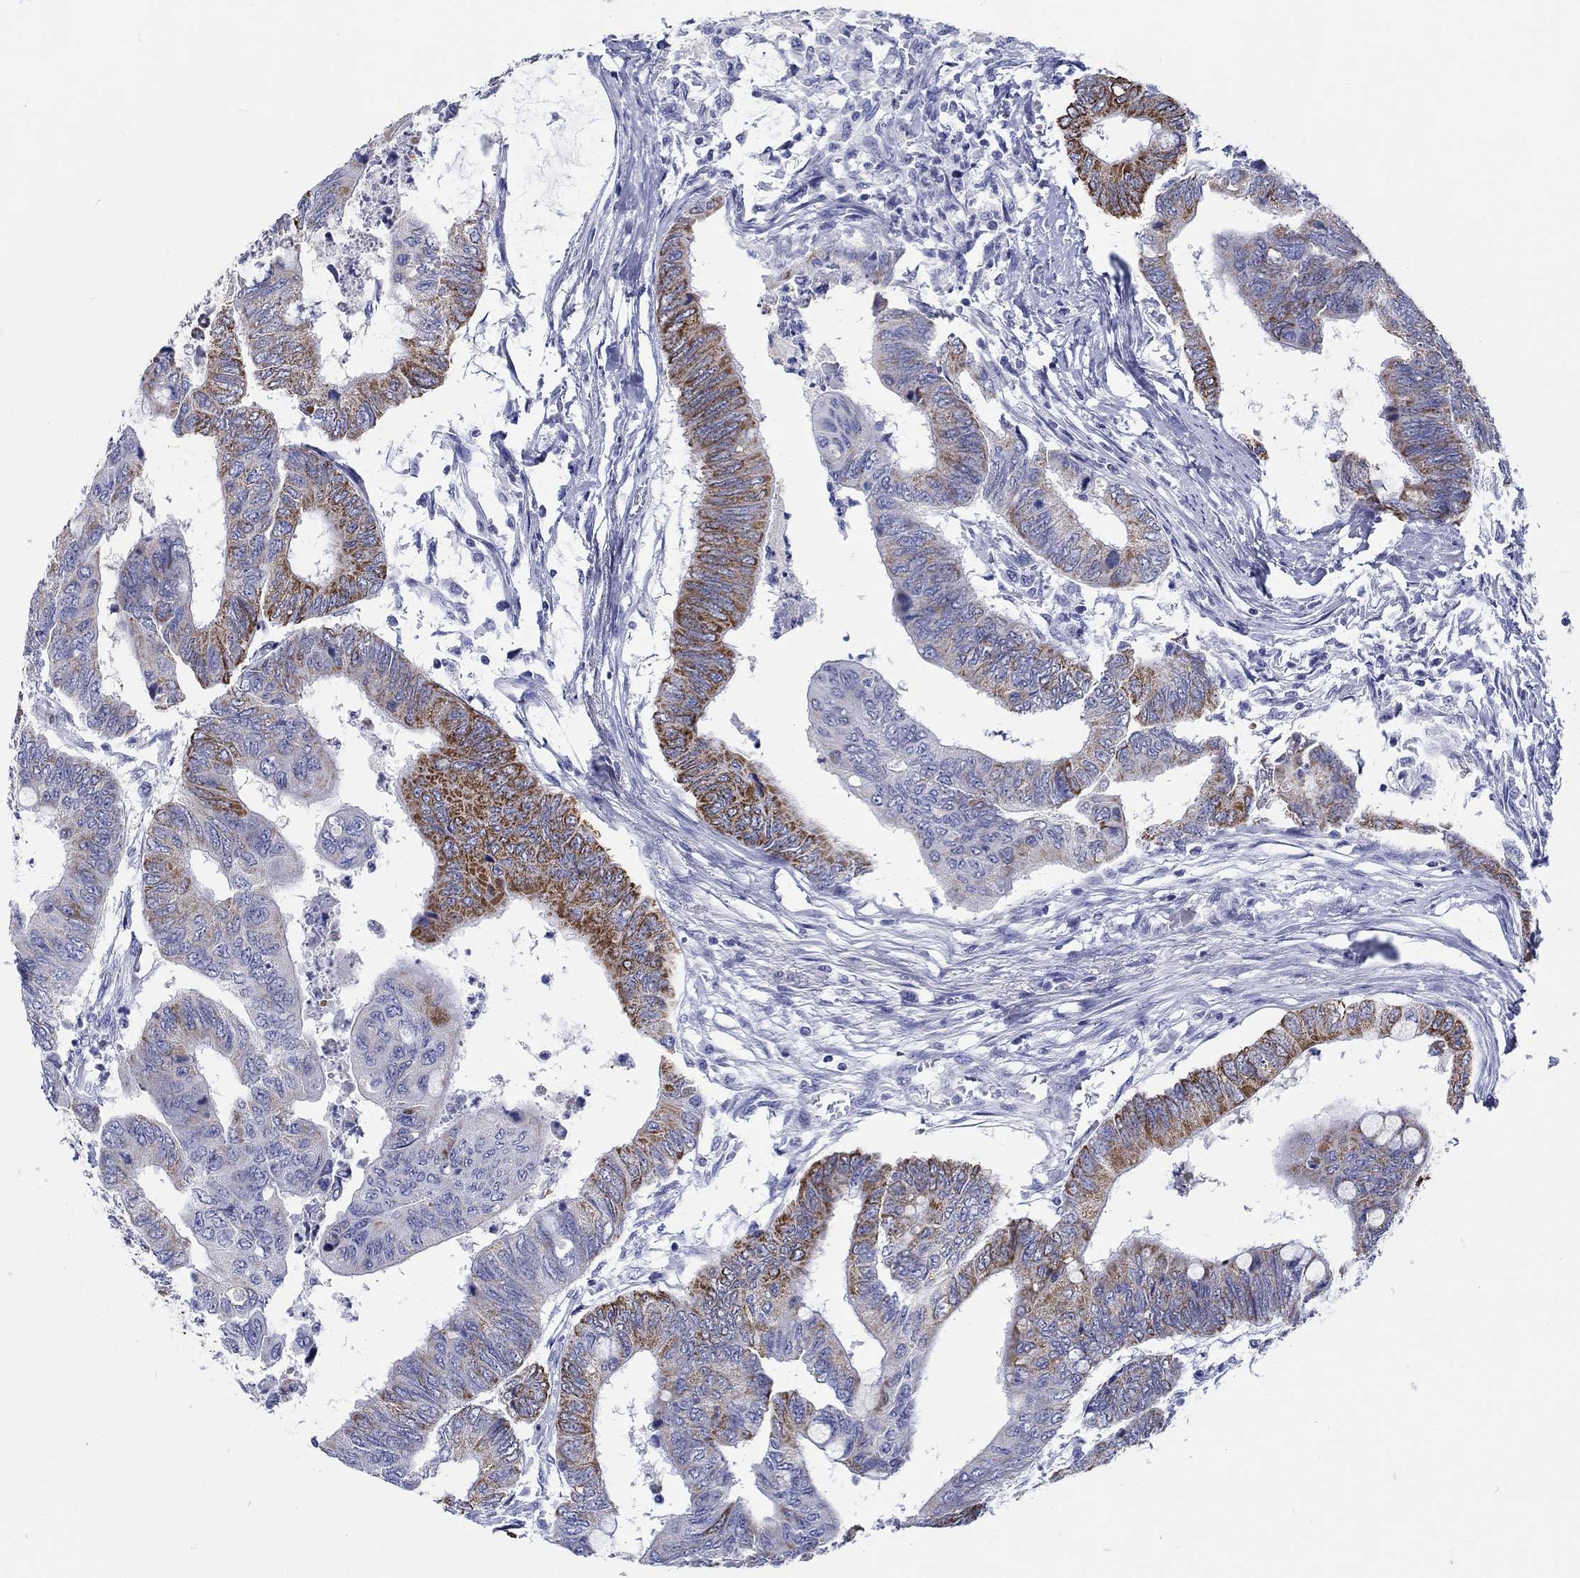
{"staining": {"intensity": "strong", "quantity": "25%-75%", "location": "cytoplasmic/membranous"}, "tissue": "colorectal cancer", "cell_type": "Tumor cells", "image_type": "cancer", "snomed": [{"axis": "morphology", "description": "Normal tissue, NOS"}, {"axis": "morphology", "description": "Adenocarcinoma, NOS"}, {"axis": "topography", "description": "Rectum"}, {"axis": "topography", "description": "Peripheral nerve tissue"}], "caption": "Brown immunohistochemical staining in human colorectal adenocarcinoma demonstrates strong cytoplasmic/membranous staining in approximately 25%-75% of tumor cells.", "gene": "H1-1", "patient": {"sex": "male", "age": 92}}